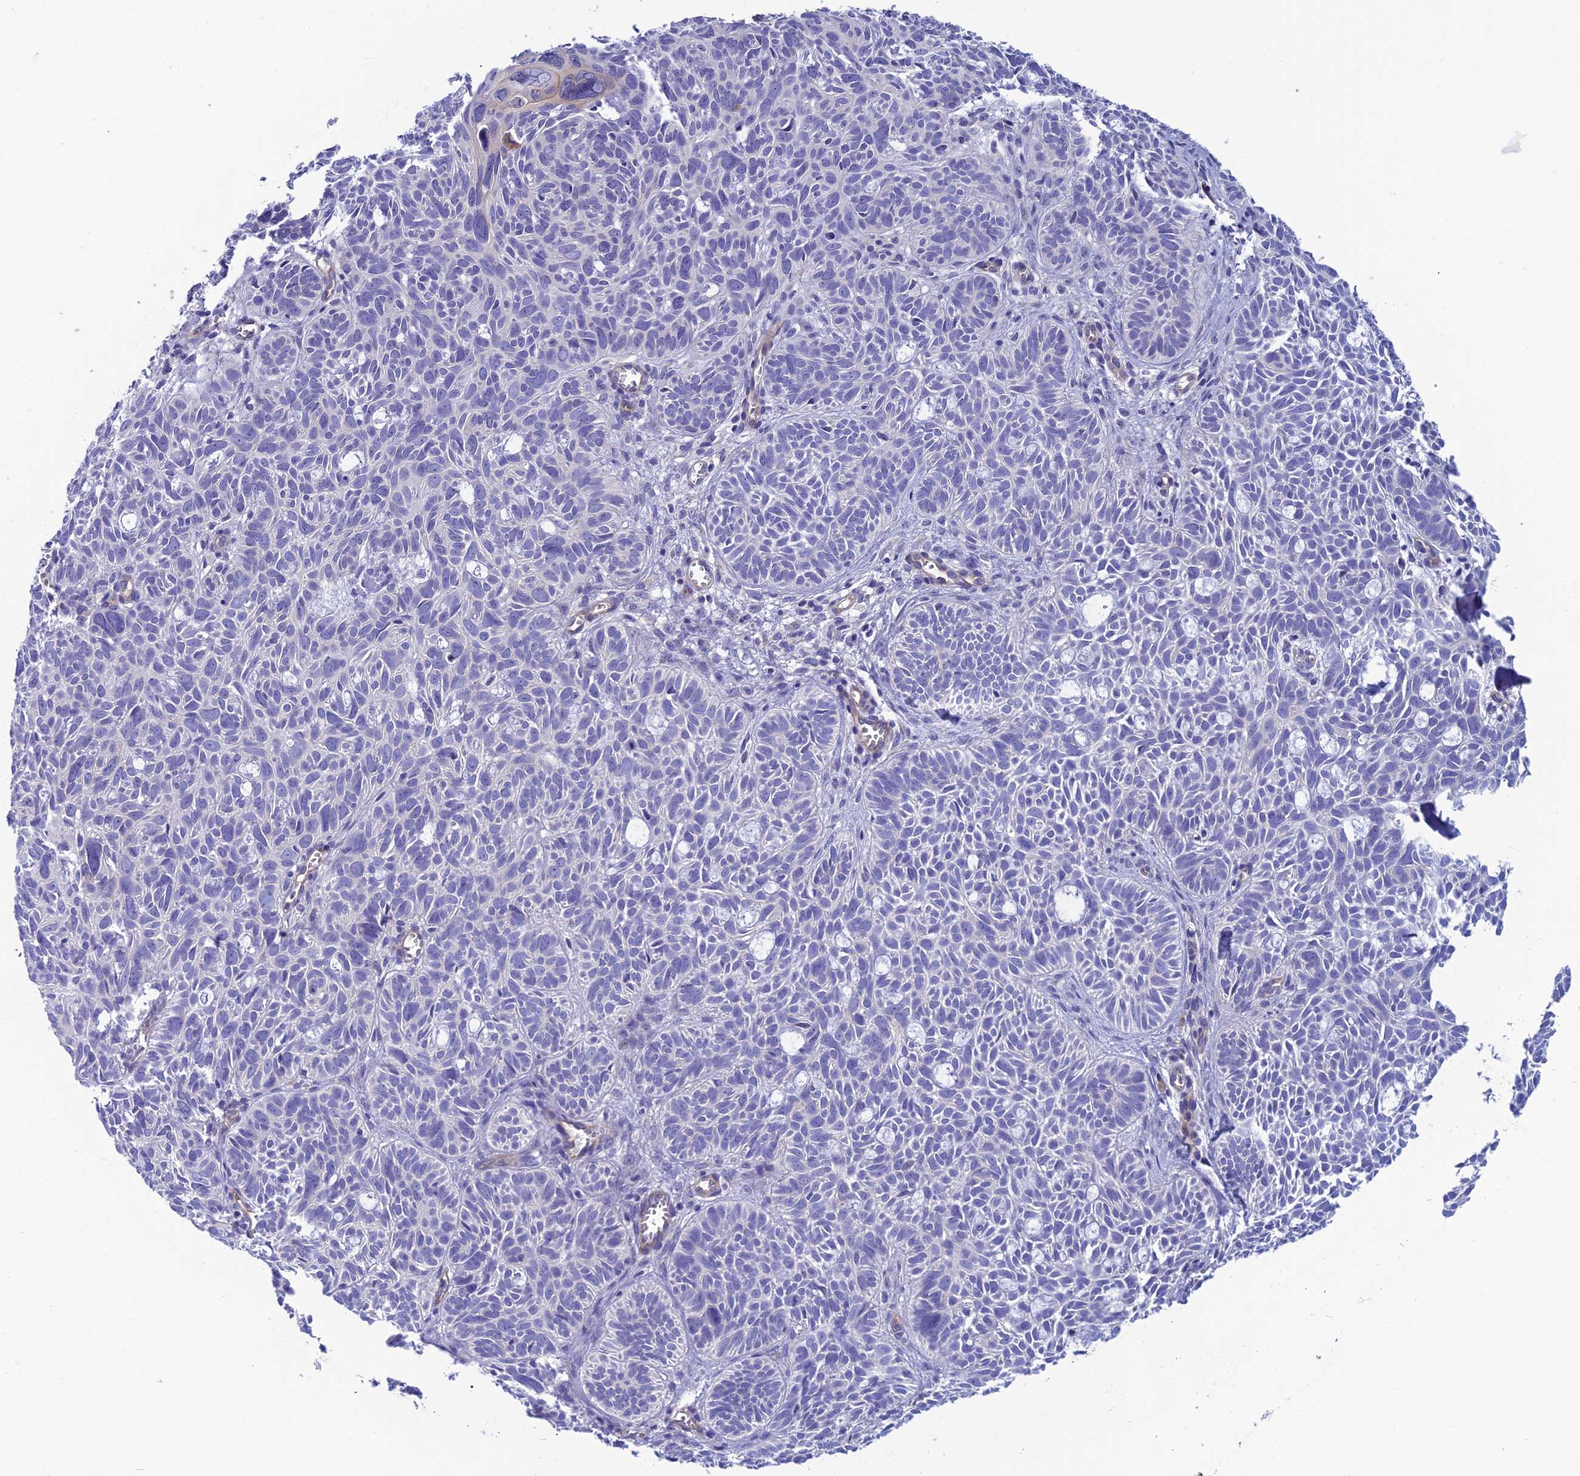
{"staining": {"intensity": "negative", "quantity": "none", "location": "none"}, "tissue": "skin cancer", "cell_type": "Tumor cells", "image_type": "cancer", "snomed": [{"axis": "morphology", "description": "Basal cell carcinoma"}, {"axis": "topography", "description": "Skin"}], "caption": "Immunohistochemistry (IHC) image of human skin basal cell carcinoma stained for a protein (brown), which shows no positivity in tumor cells. The staining is performed using DAB brown chromogen with nuclei counter-stained in using hematoxylin.", "gene": "PPFIA3", "patient": {"sex": "male", "age": 69}}